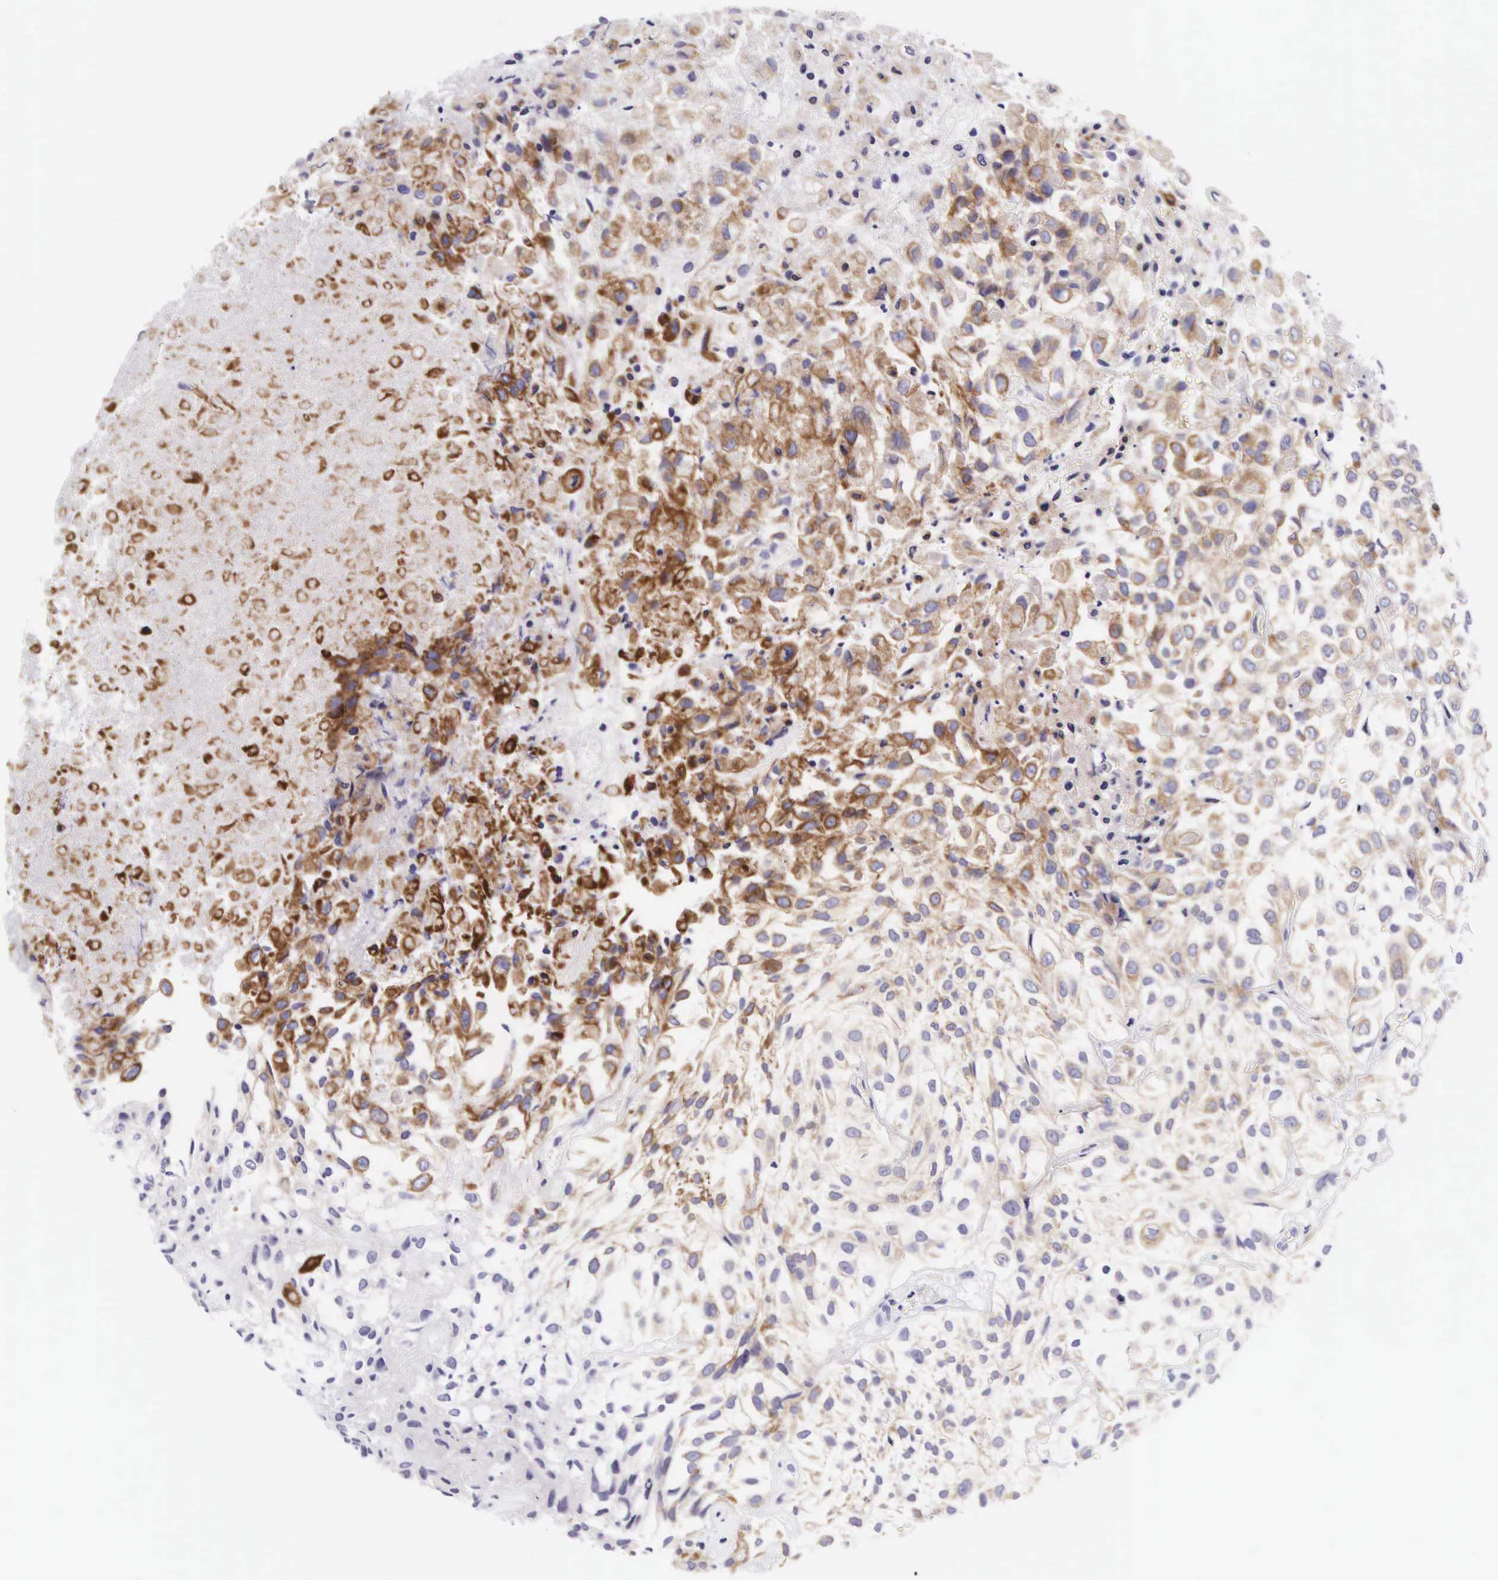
{"staining": {"intensity": "weak", "quantity": "<25%", "location": "cytoplasmic/membranous"}, "tissue": "urothelial cancer", "cell_type": "Tumor cells", "image_type": "cancer", "snomed": [{"axis": "morphology", "description": "Urothelial carcinoma, High grade"}, {"axis": "topography", "description": "Urinary bladder"}], "caption": "IHC micrograph of high-grade urothelial carcinoma stained for a protein (brown), which demonstrates no staining in tumor cells.", "gene": "UPRT", "patient": {"sex": "male", "age": 56}}